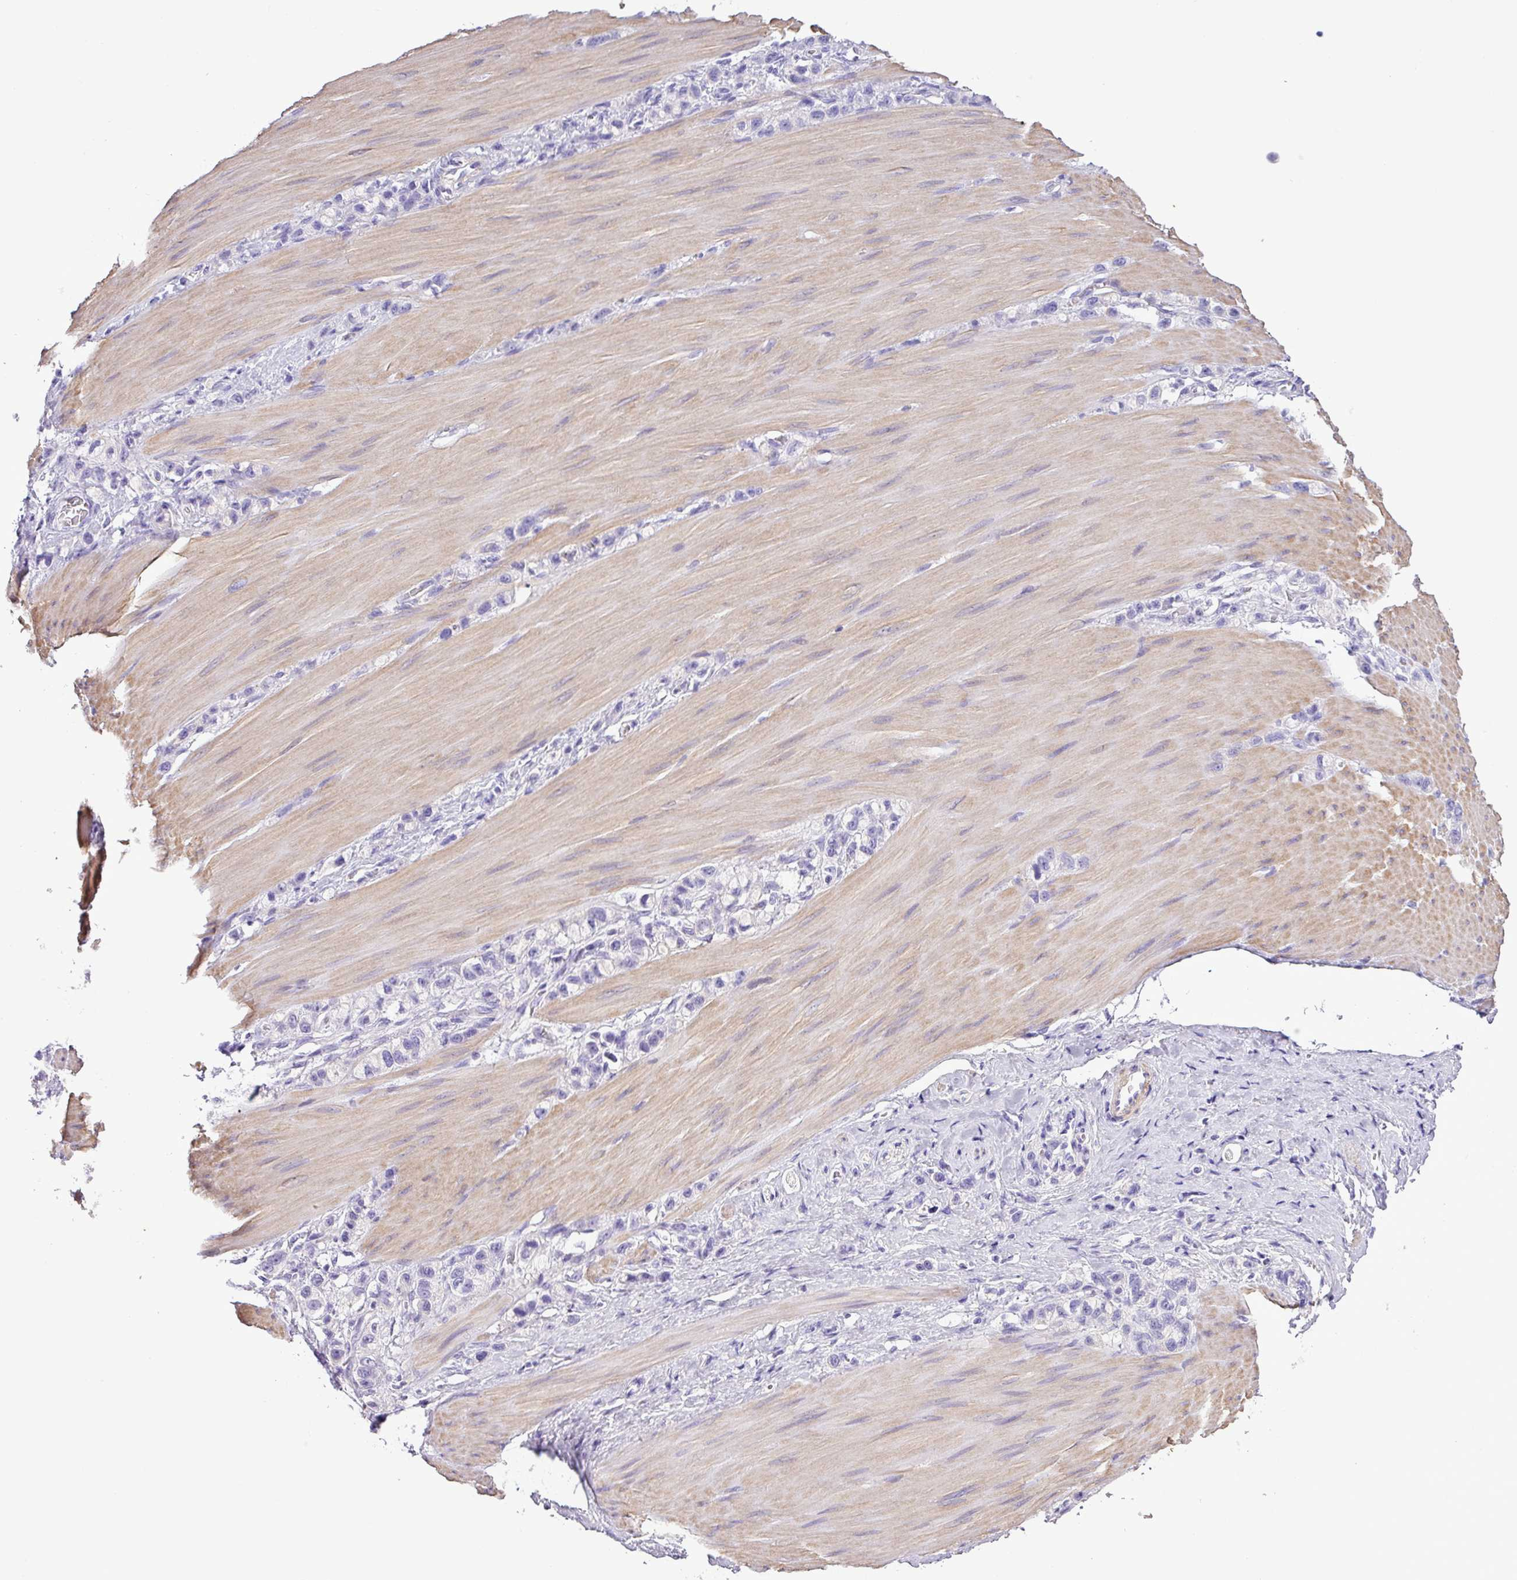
{"staining": {"intensity": "negative", "quantity": "none", "location": "none"}, "tissue": "stomach cancer", "cell_type": "Tumor cells", "image_type": "cancer", "snomed": [{"axis": "morphology", "description": "Adenocarcinoma, NOS"}, {"axis": "topography", "description": "Stomach"}], "caption": "Histopathology image shows no significant protein positivity in tumor cells of stomach adenocarcinoma.", "gene": "ZNF334", "patient": {"sex": "female", "age": 65}}